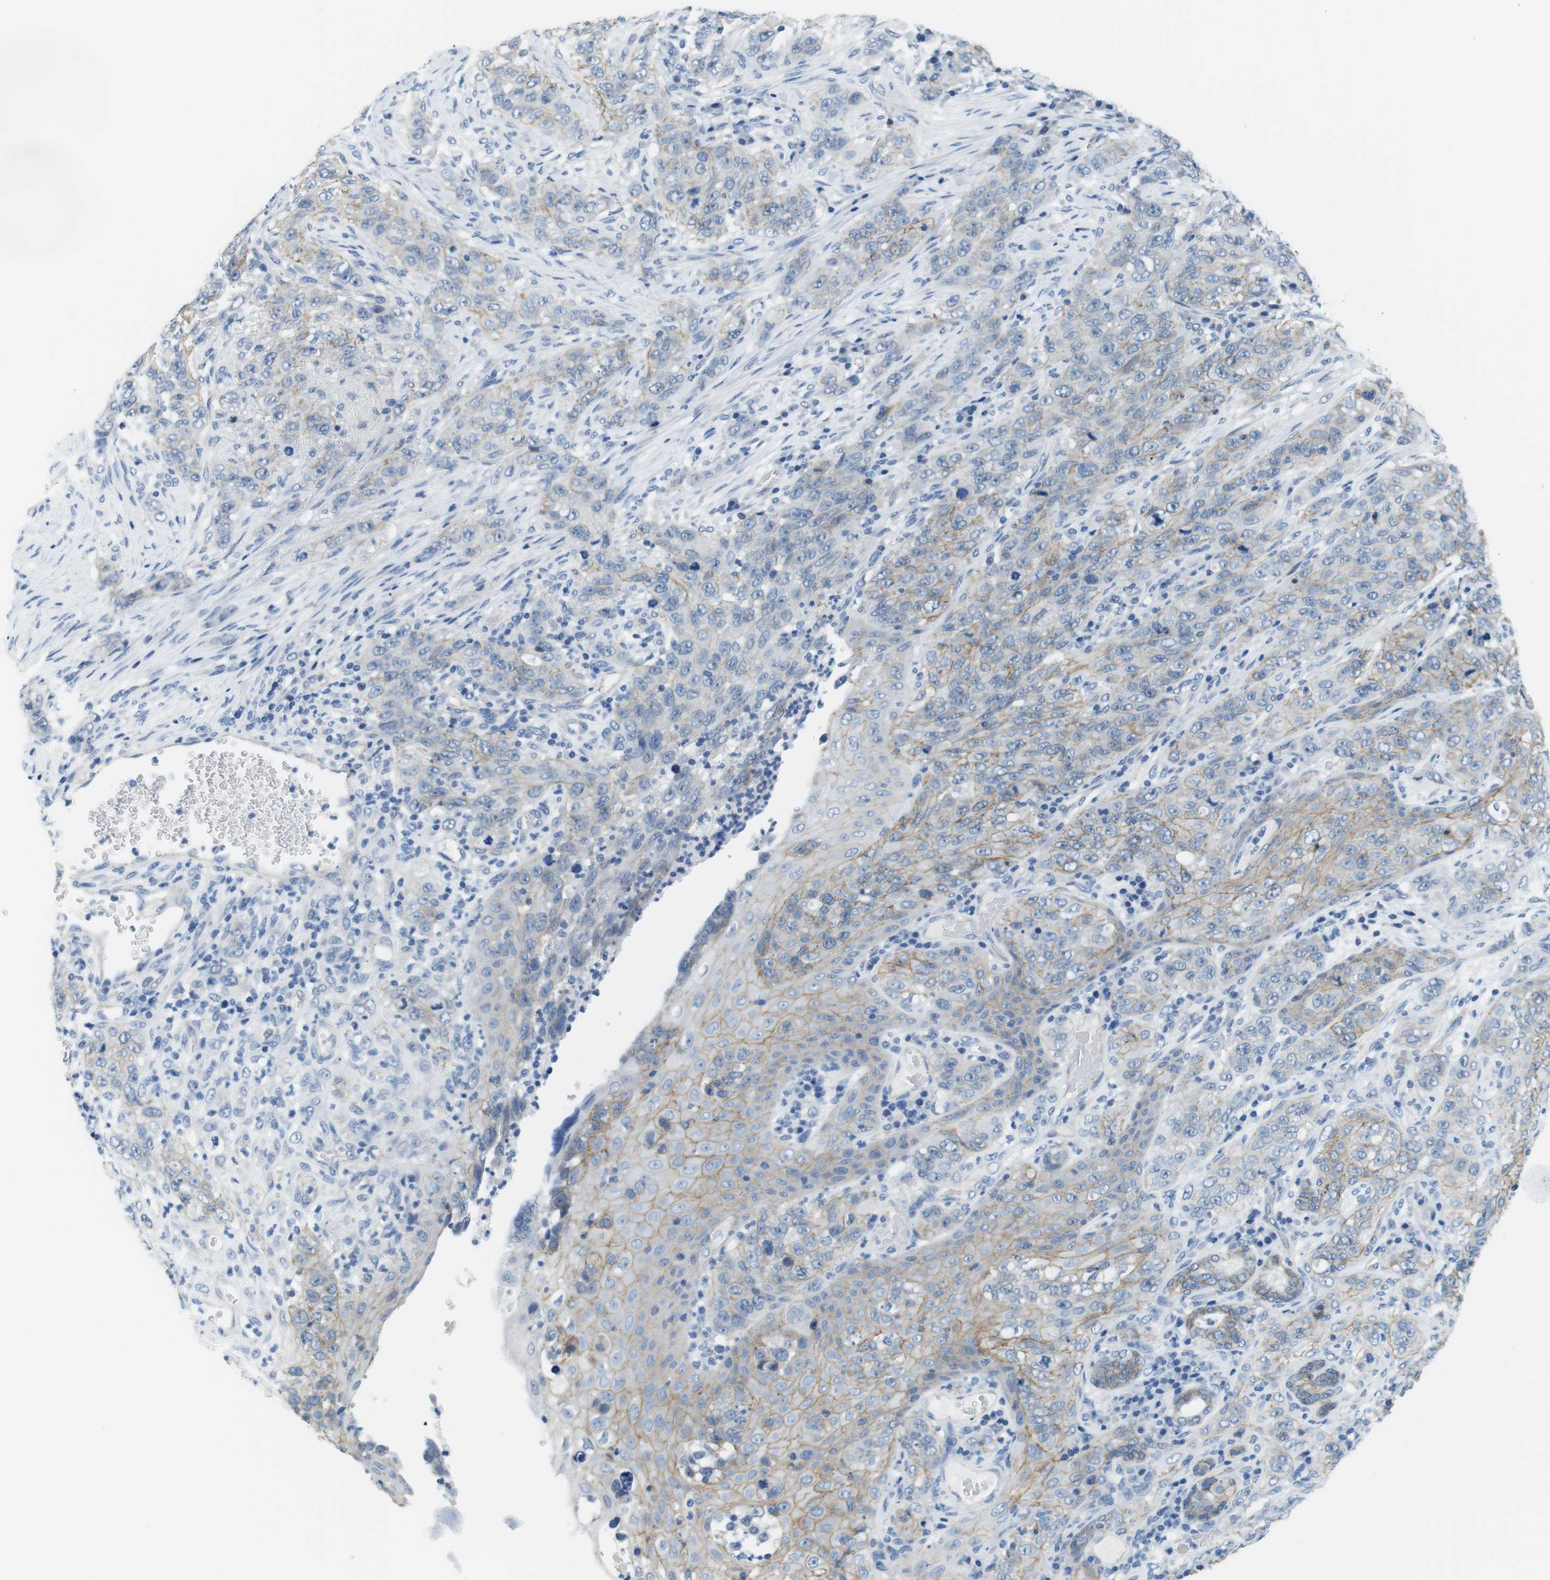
{"staining": {"intensity": "moderate", "quantity": "25%-75%", "location": "cytoplasmic/membranous"}, "tissue": "stomach cancer", "cell_type": "Tumor cells", "image_type": "cancer", "snomed": [{"axis": "morphology", "description": "Adenocarcinoma, NOS"}, {"axis": "topography", "description": "Stomach"}], "caption": "Moderate cytoplasmic/membranous positivity for a protein is appreciated in about 25%-75% of tumor cells of stomach cancer (adenocarcinoma) using immunohistochemistry.", "gene": "SLC6A6", "patient": {"sex": "male", "age": 48}}